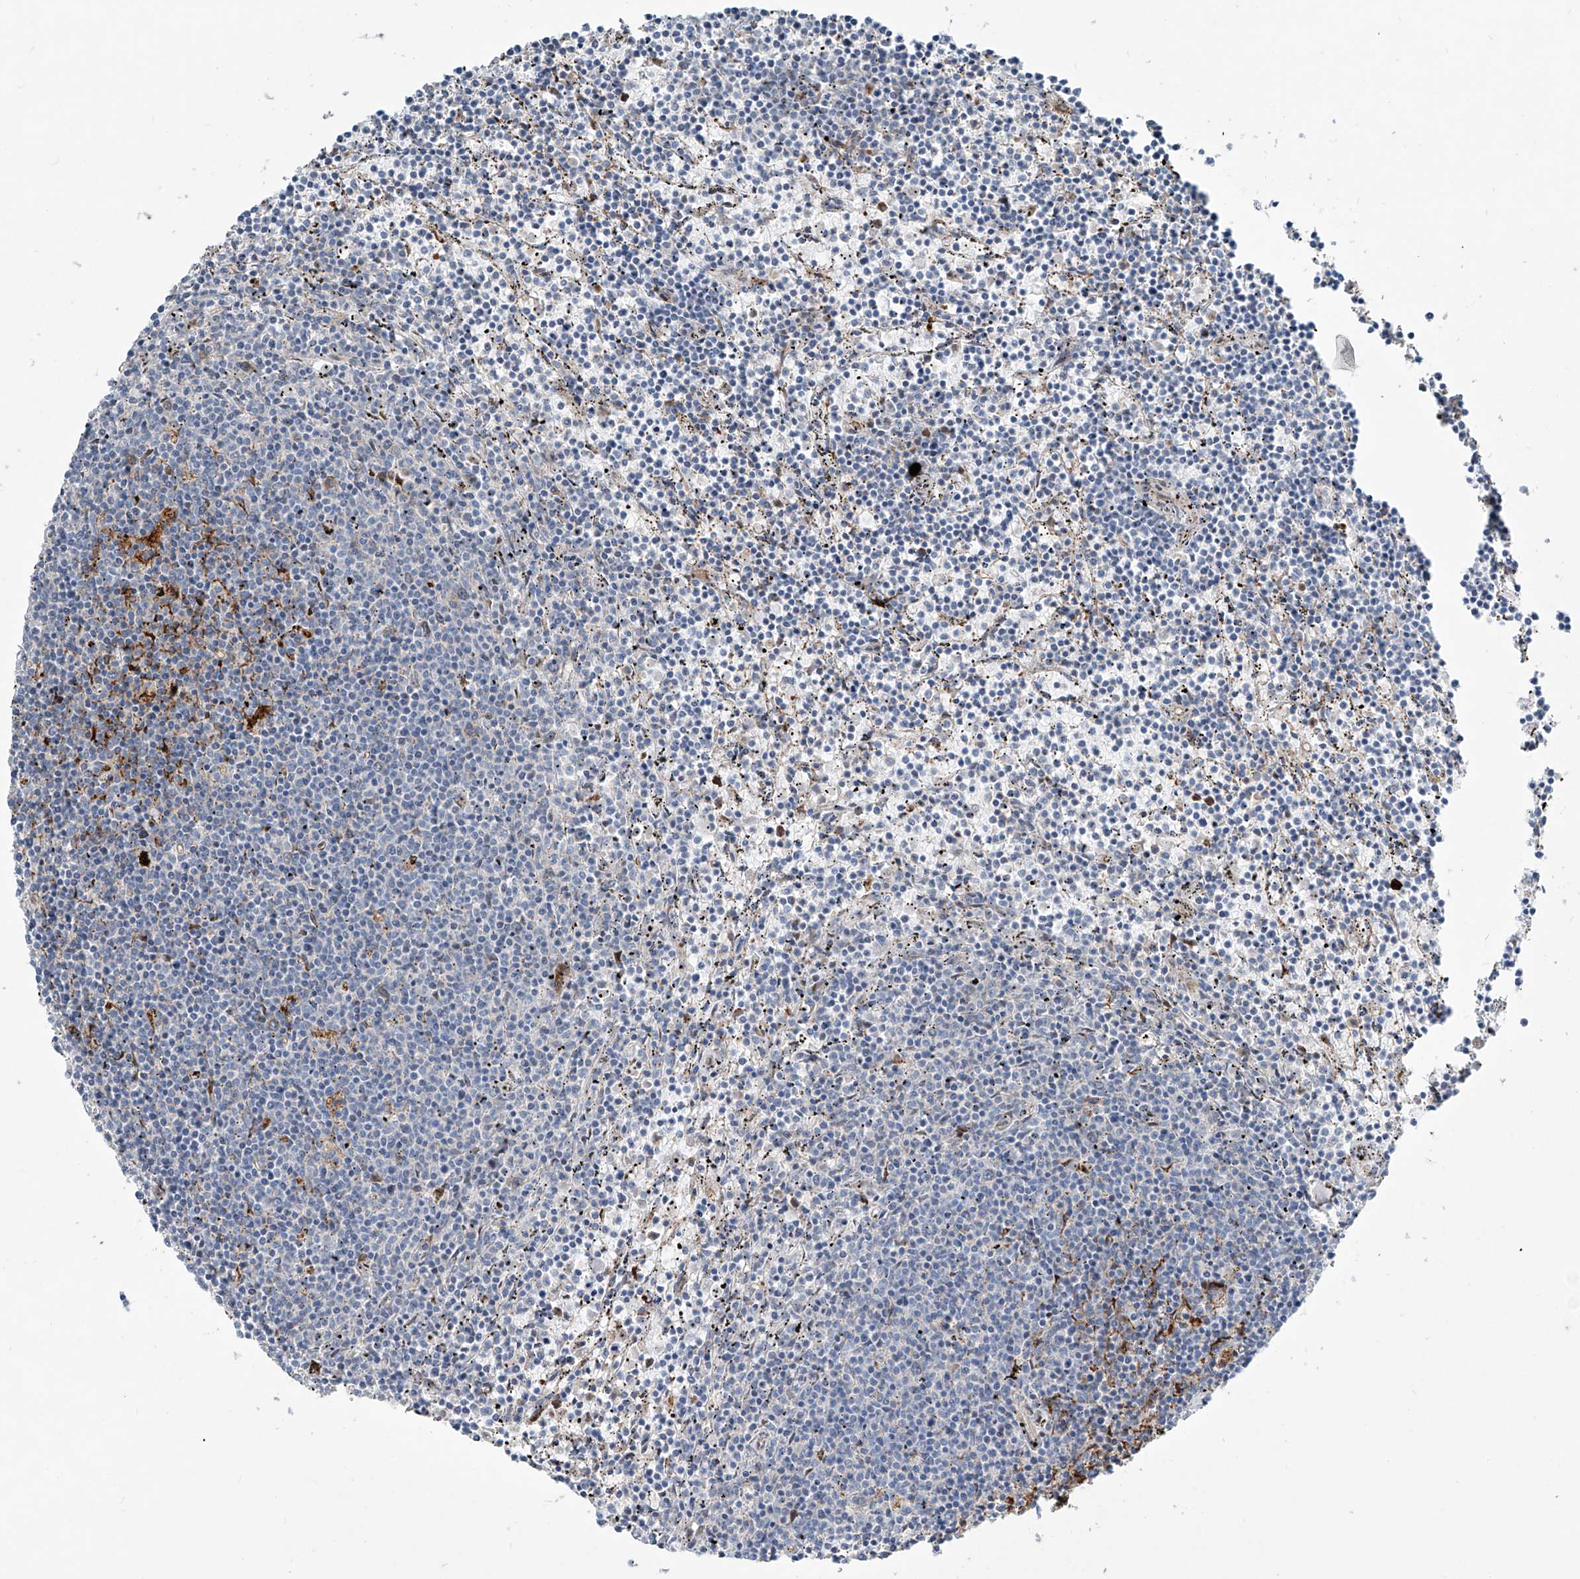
{"staining": {"intensity": "negative", "quantity": "none", "location": "none"}, "tissue": "lymphoma", "cell_type": "Tumor cells", "image_type": "cancer", "snomed": [{"axis": "morphology", "description": "Malignant lymphoma, non-Hodgkin's type, Low grade"}, {"axis": "topography", "description": "Spleen"}], "caption": "High power microscopy micrograph of an immunohistochemistry histopathology image of lymphoma, revealing no significant positivity in tumor cells.", "gene": "CDH5", "patient": {"sex": "female", "age": 50}}